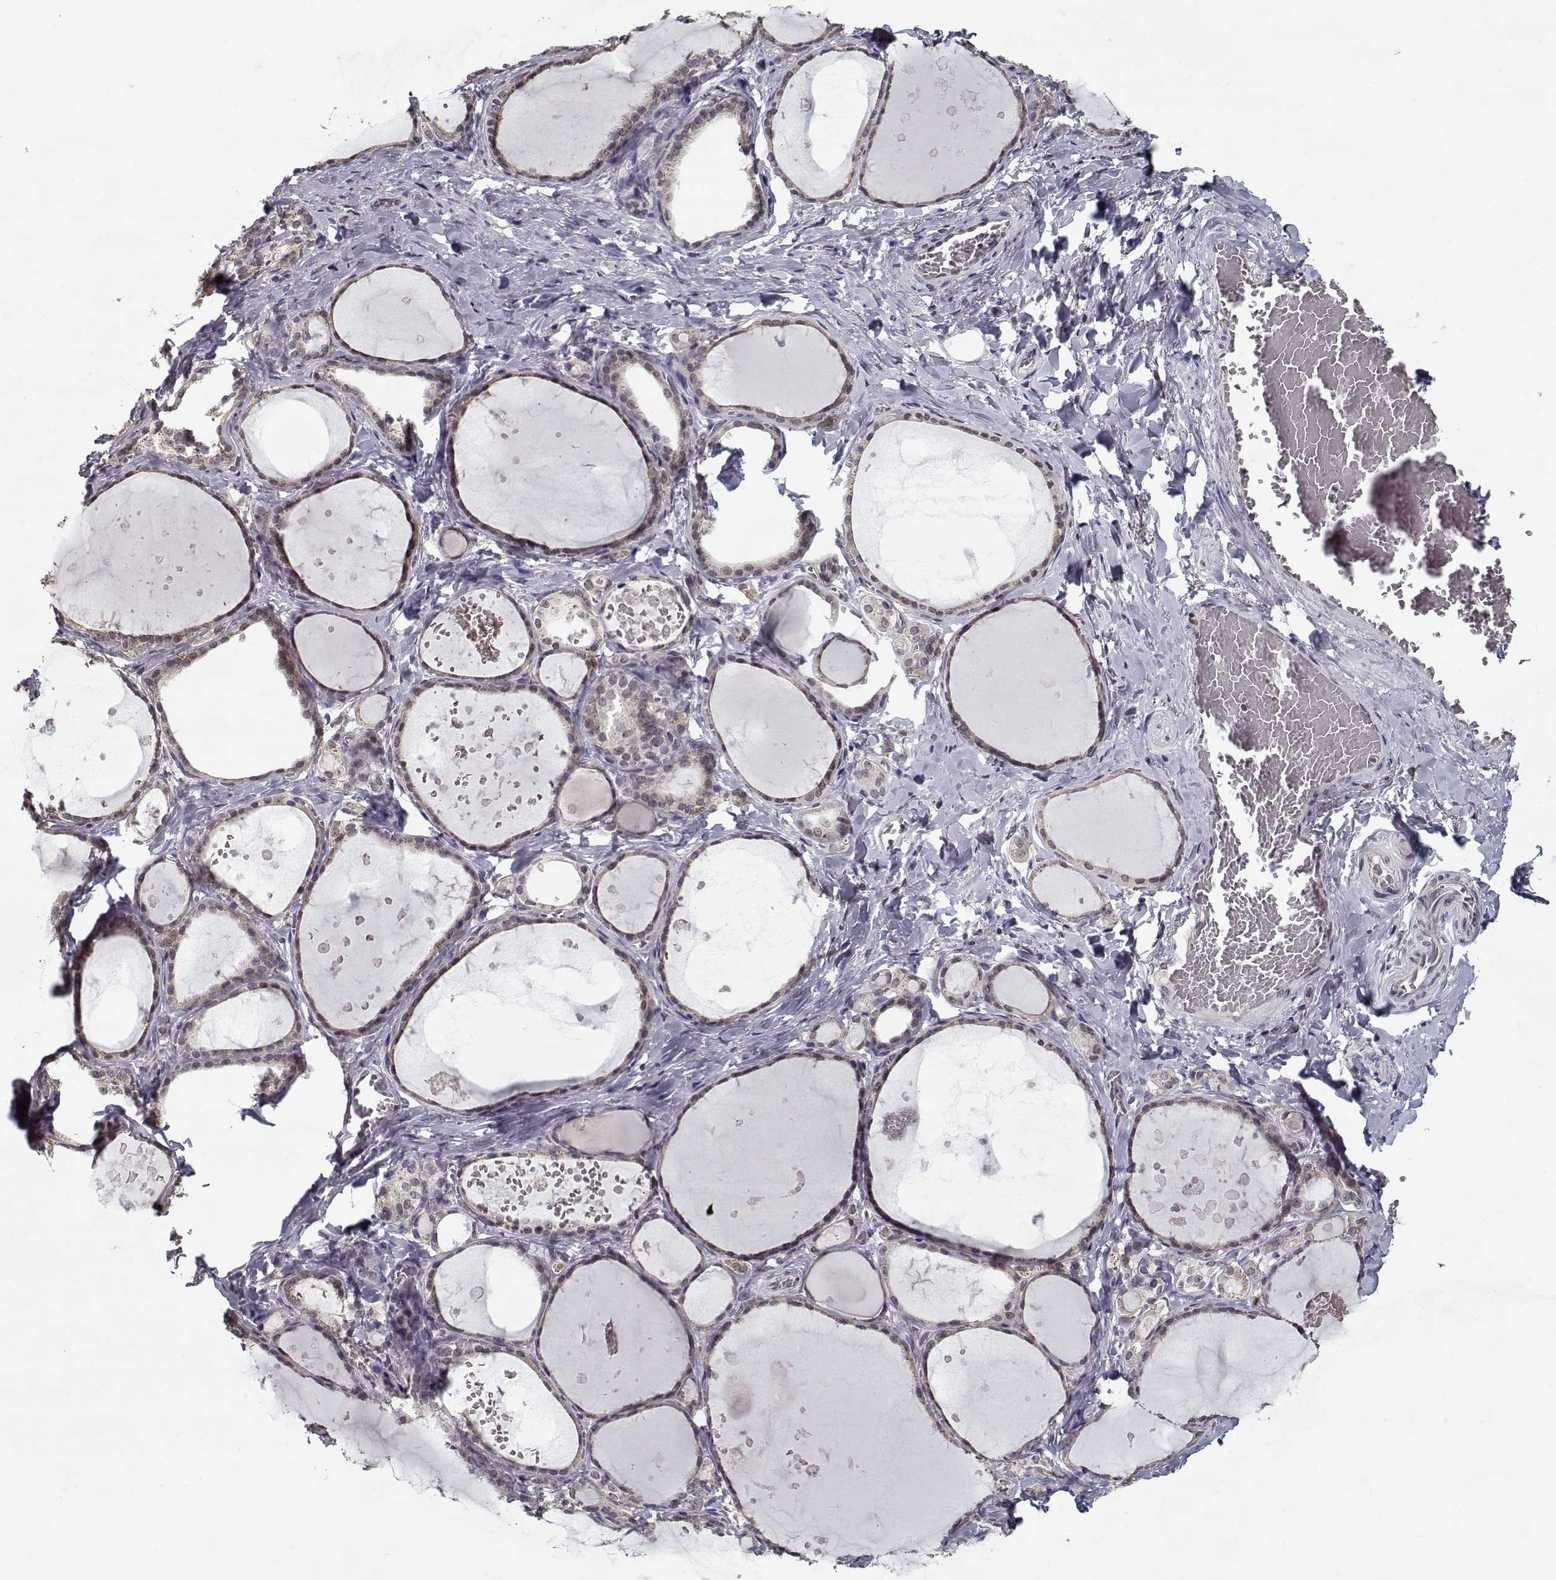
{"staining": {"intensity": "weak", "quantity": "<25%", "location": "cytoplasmic/membranous"}, "tissue": "thyroid gland", "cell_type": "Glandular cells", "image_type": "normal", "snomed": [{"axis": "morphology", "description": "Normal tissue, NOS"}, {"axis": "topography", "description": "Thyroid gland"}], "caption": "High power microscopy histopathology image of an immunohistochemistry (IHC) photomicrograph of benign thyroid gland, revealing no significant expression in glandular cells.", "gene": "TESPA1", "patient": {"sex": "female", "age": 56}}